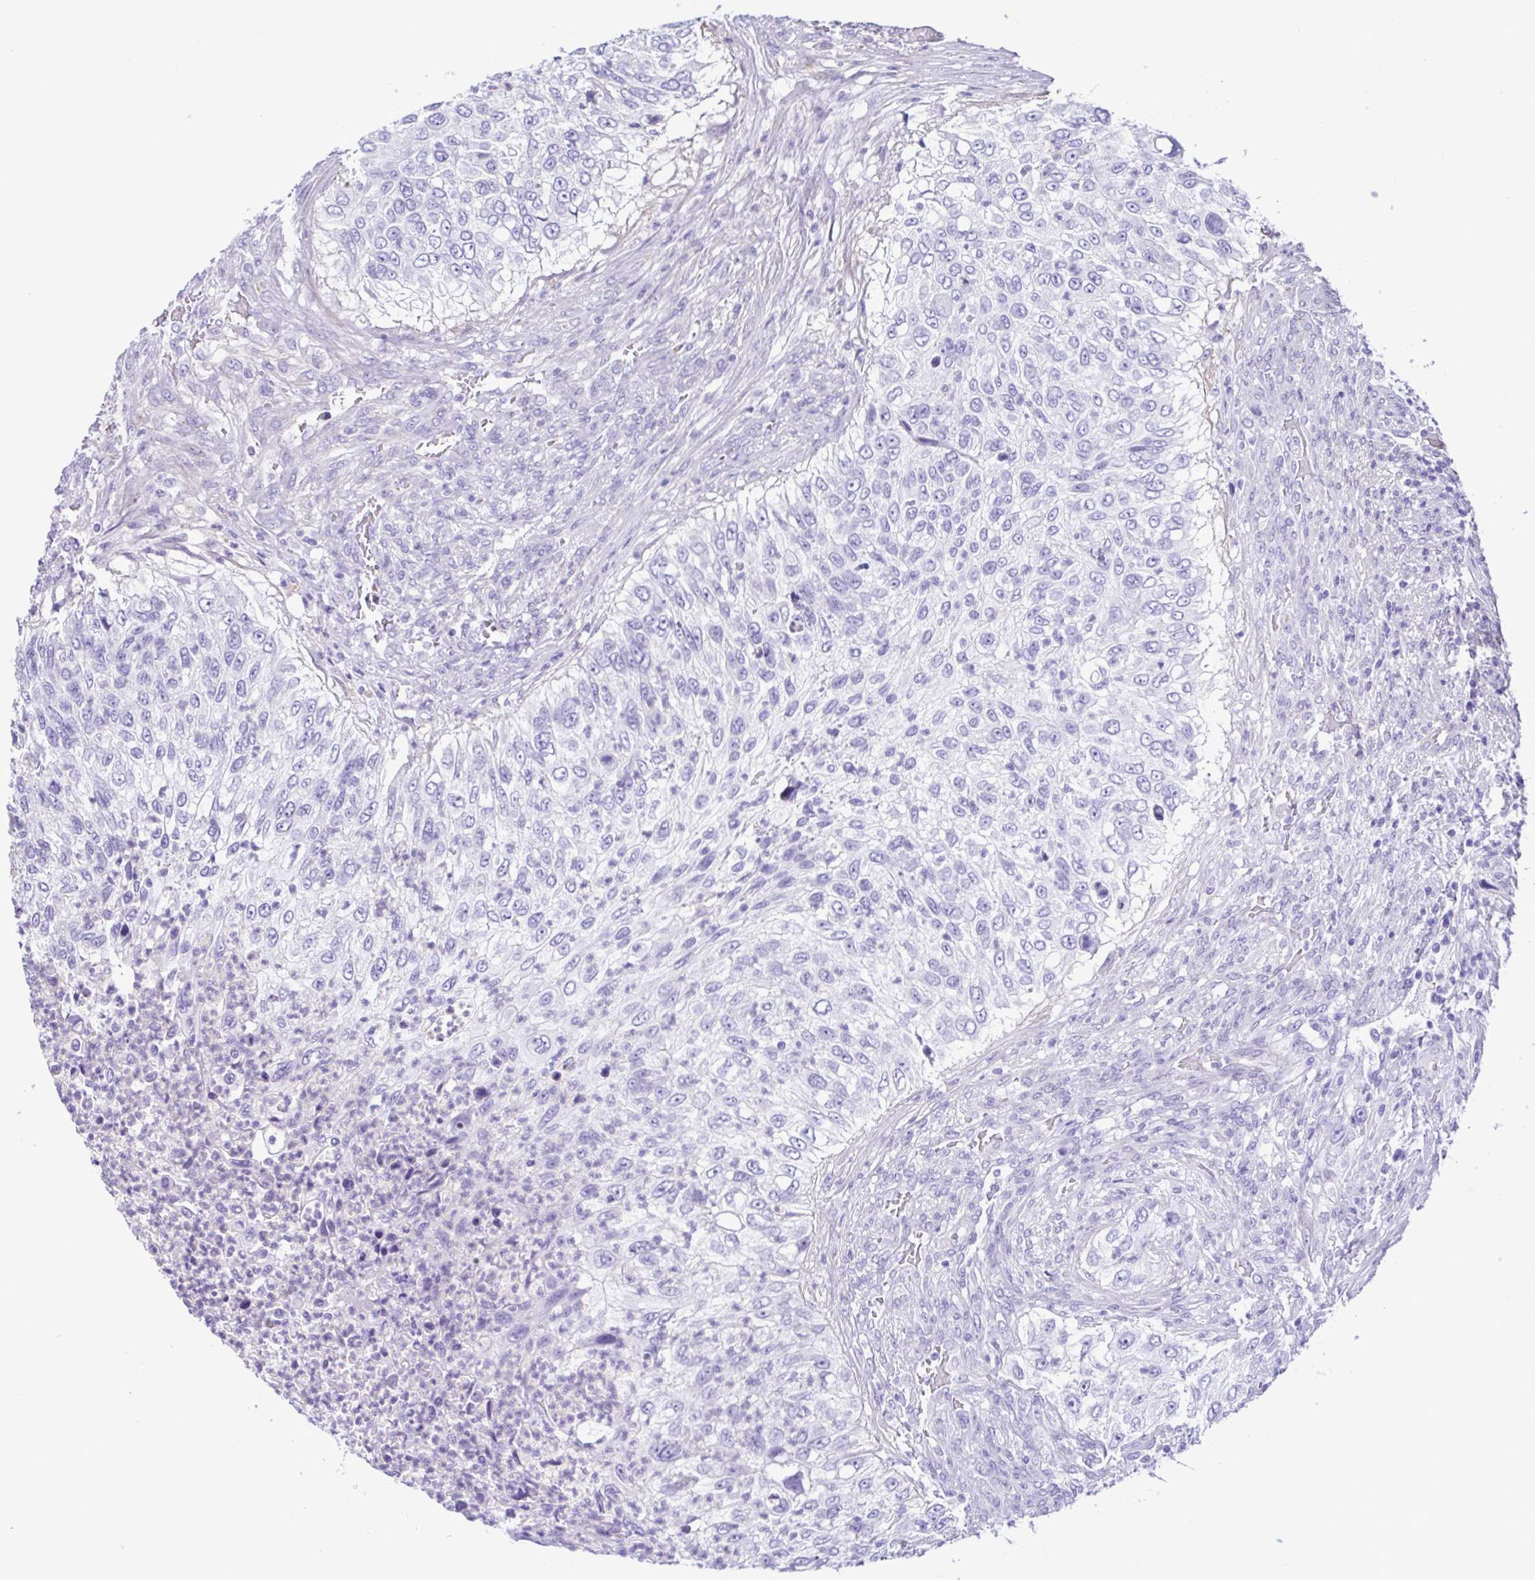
{"staining": {"intensity": "negative", "quantity": "none", "location": "none"}, "tissue": "urothelial cancer", "cell_type": "Tumor cells", "image_type": "cancer", "snomed": [{"axis": "morphology", "description": "Urothelial carcinoma, High grade"}, {"axis": "topography", "description": "Urinary bladder"}], "caption": "Immunohistochemical staining of urothelial cancer shows no significant positivity in tumor cells. (Brightfield microscopy of DAB (3,3'-diaminobenzidine) immunohistochemistry at high magnification).", "gene": "CYP11B1", "patient": {"sex": "female", "age": 60}}